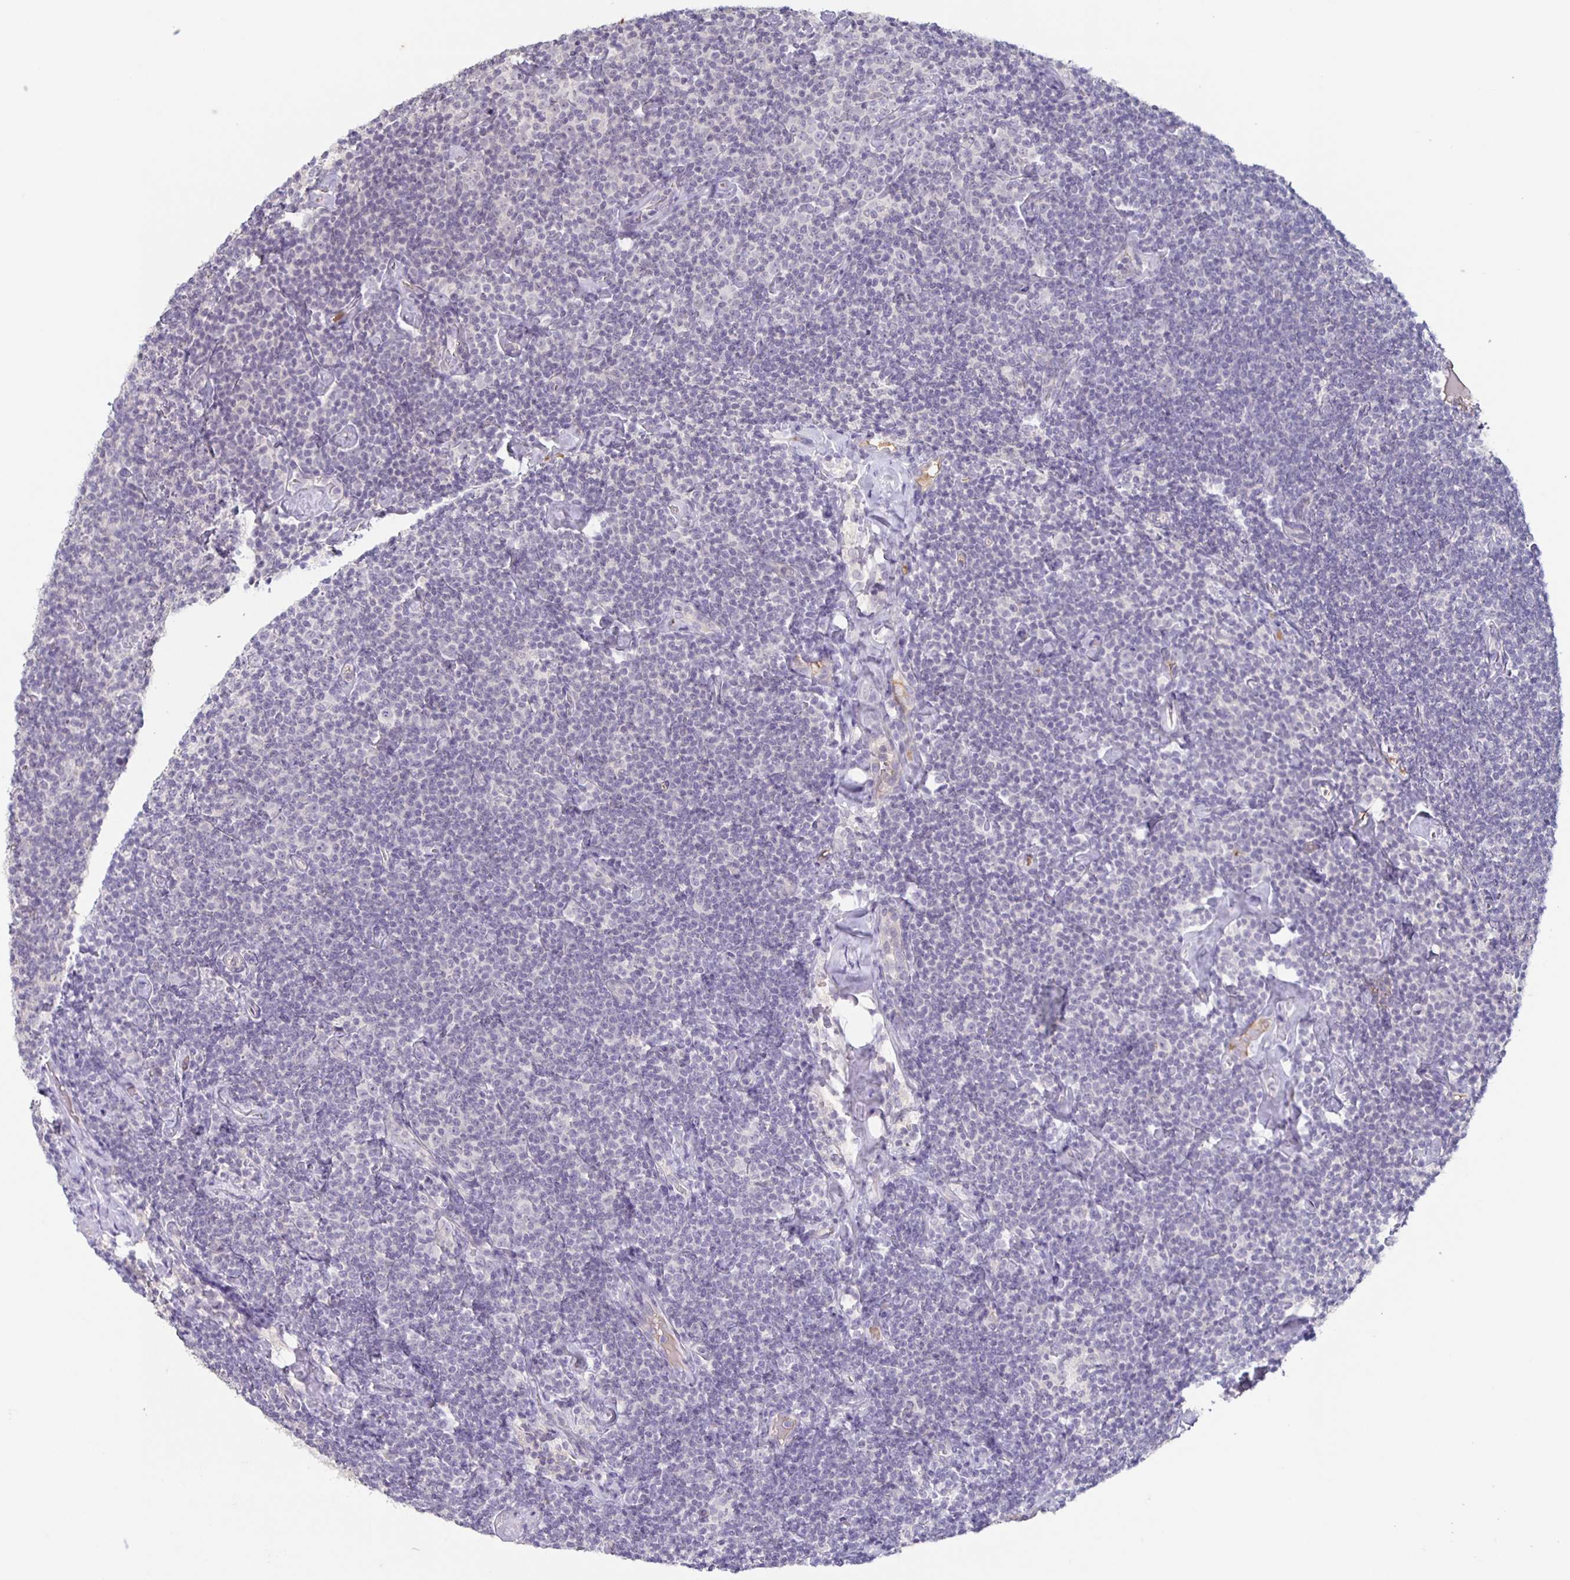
{"staining": {"intensity": "negative", "quantity": "none", "location": "none"}, "tissue": "lymphoma", "cell_type": "Tumor cells", "image_type": "cancer", "snomed": [{"axis": "morphology", "description": "Malignant lymphoma, non-Hodgkin's type, Low grade"}, {"axis": "topography", "description": "Lymph node"}], "caption": "Immunohistochemistry (IHC) of low-grade malignant lymphoma, non-Hodgkin's type exhibits no expression in tumor cells.", "gene": "INSL5", "patient": {"sex": "male", "age": 81}}